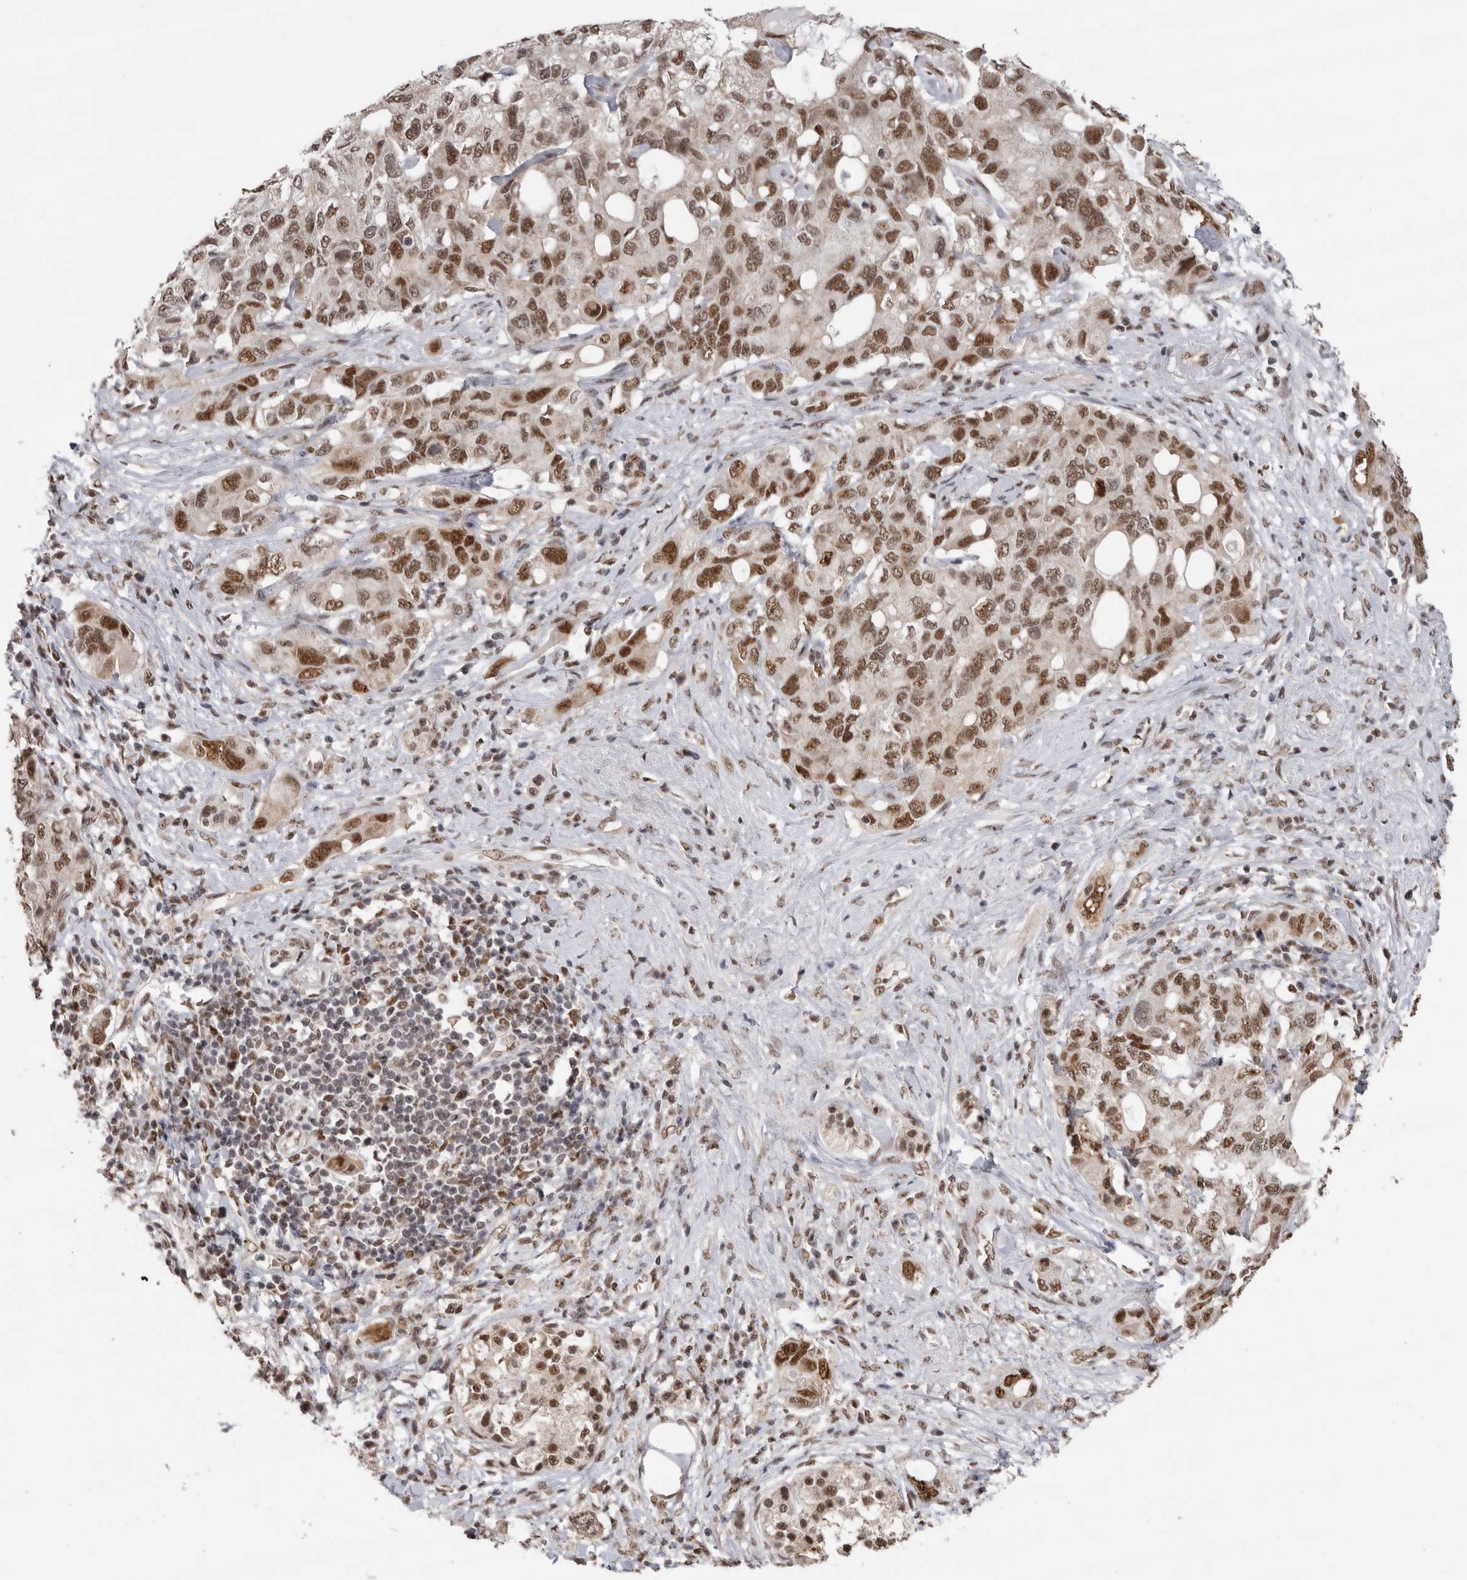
{"staining": {"intensity": "strong", "quantity": ">75%", "location": "nuclear"}, "tissue": "pancreatic cancer", "cell_type": "Tumor cells", "image_type": "cancer", "snomed": [{"axis": "morphology", "description": "Adenocarcinoma, NOS"}, {"axis": "topography", "description": "Pancreas"}], "caption": "This photomicrograph reveals pancreatic cancer stained with IHC to label a protein in brown. The nuclear of tumor cells show strong positivity for the protein. Nuclei are counter-stained blue.", "gene": "PPP1R10", "patient": {"sex": "female", "age": 56}}